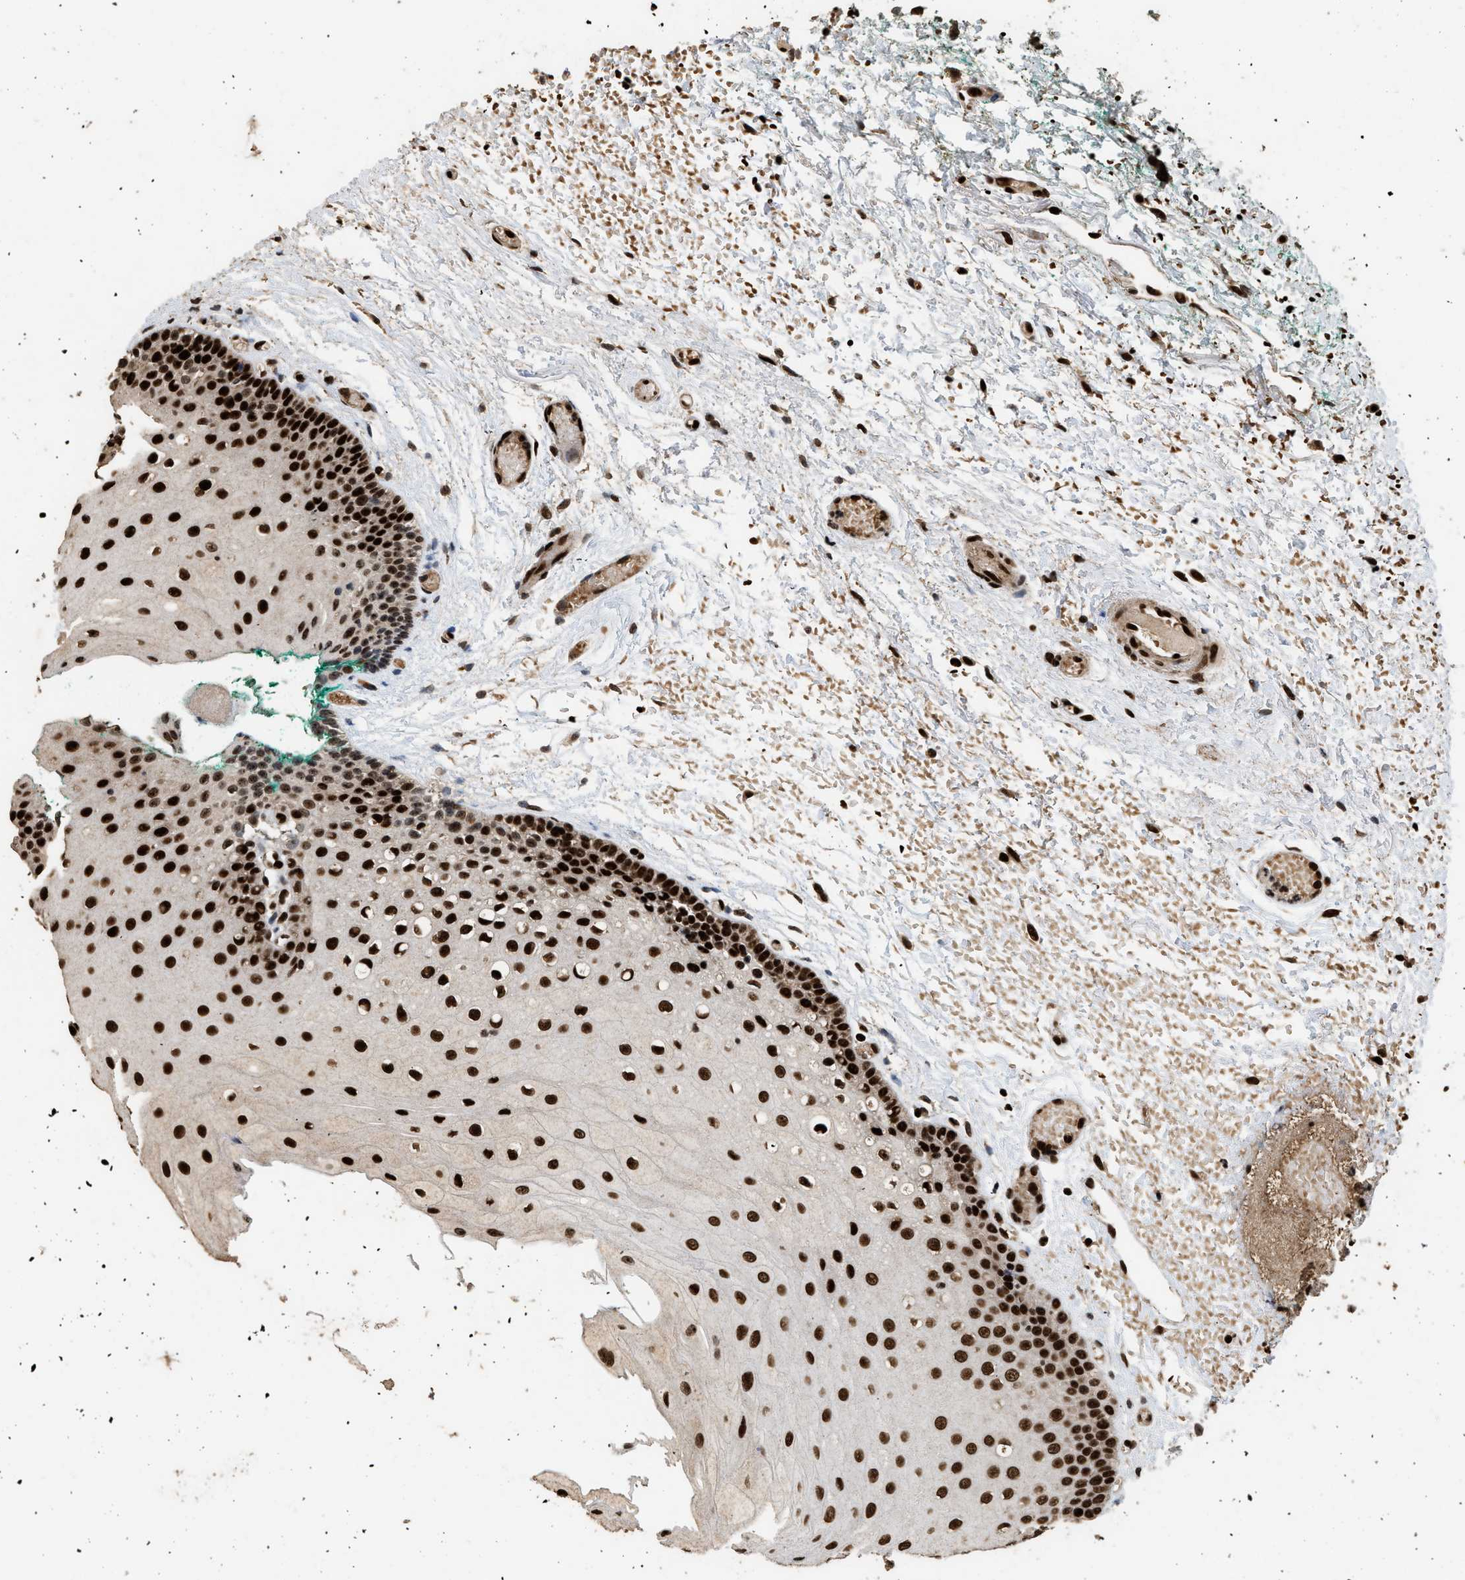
{"staining": {"intensity": "strong", "quantity": ">75%", "location": "nuclear"}, "tissue": "oral mucosa", "cell_type": "Squamous epithelial cells", "image_type": "normal", "snomed": [{"axis": "morphology", "description": "Normal tissue, NOS"}, {"axis": "morphology", "description": "Squamous cell carcinoma, NOS"}, {"axis": "topography", "description": "Oral tissue"}, {"axis": "topography", "description": "Salivary gland"}, {"axis": "topography", "description": "Head-Neck"}], "caption": "Immunohistochemistry (IHC) histopathology image of normal human oral mucosa stained for a protein (brown), which displays high levels of strong nuclear expression in about >75% of squamous epithelial cells.", "gene": "PPP4R3B", "patient": {"sex": "female", "age": 62}}